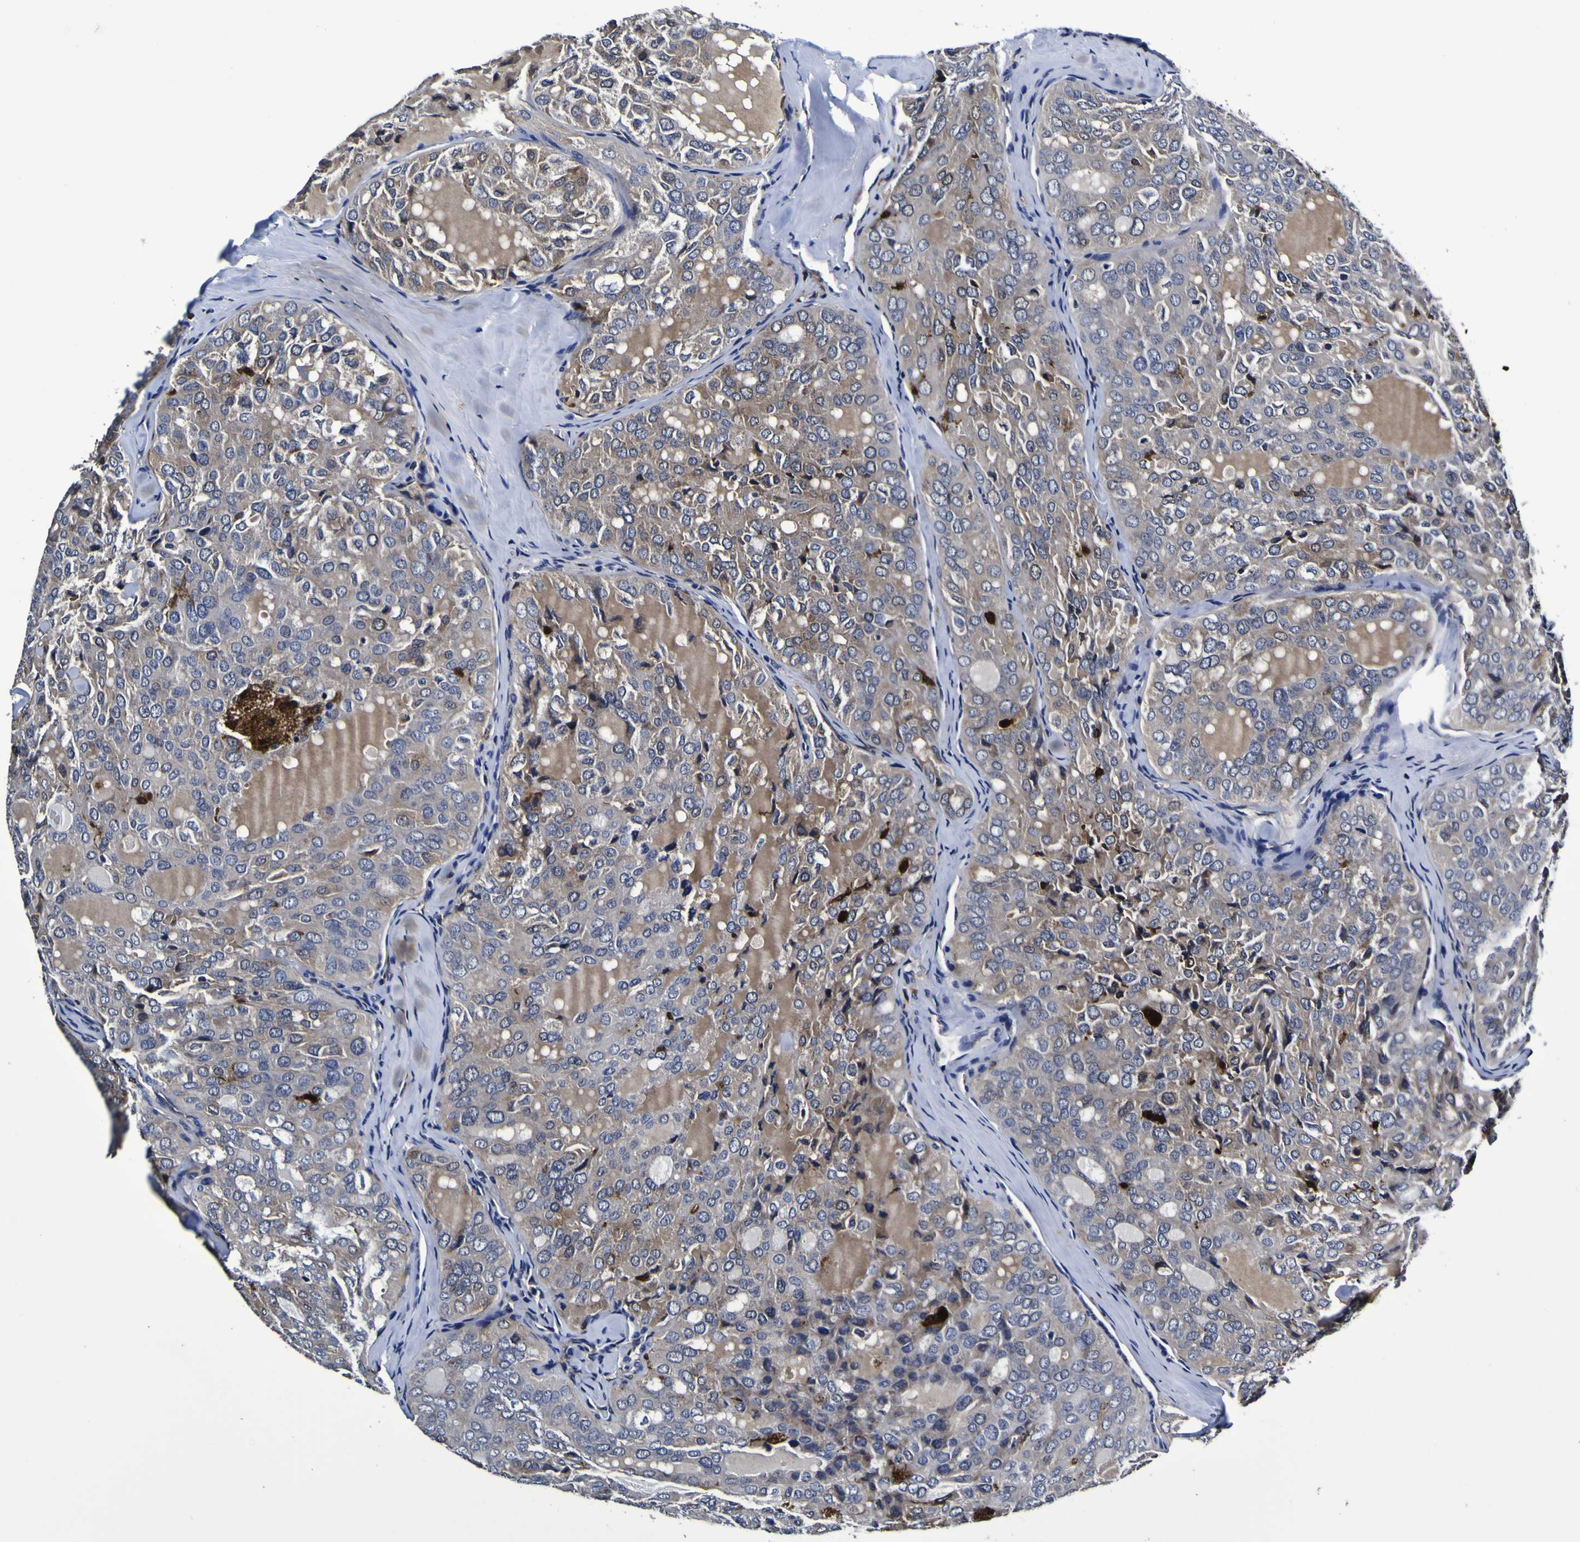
{"staining": {"intensity": "negative", "quantity": "none", "location": "none"}, "tissue": "thyroid cancer", "cell_type": "Tumor cells", "image_type": "cancer", "snomed": [{"axis": "morphology", "description": "Follicular adenoma carcinoma, NOS"}, {"axis": "topography", "description": "Thyroid gland"}], "caption": "Tumor cells show no significant expression in thyroid follicular adenoma carcinoma. (DAB (3,3'-diaminobenzidine) immunohistochemistry, high magnification).", "gene": "GPX1", "patient": {"sex": "male", "age": 75}}